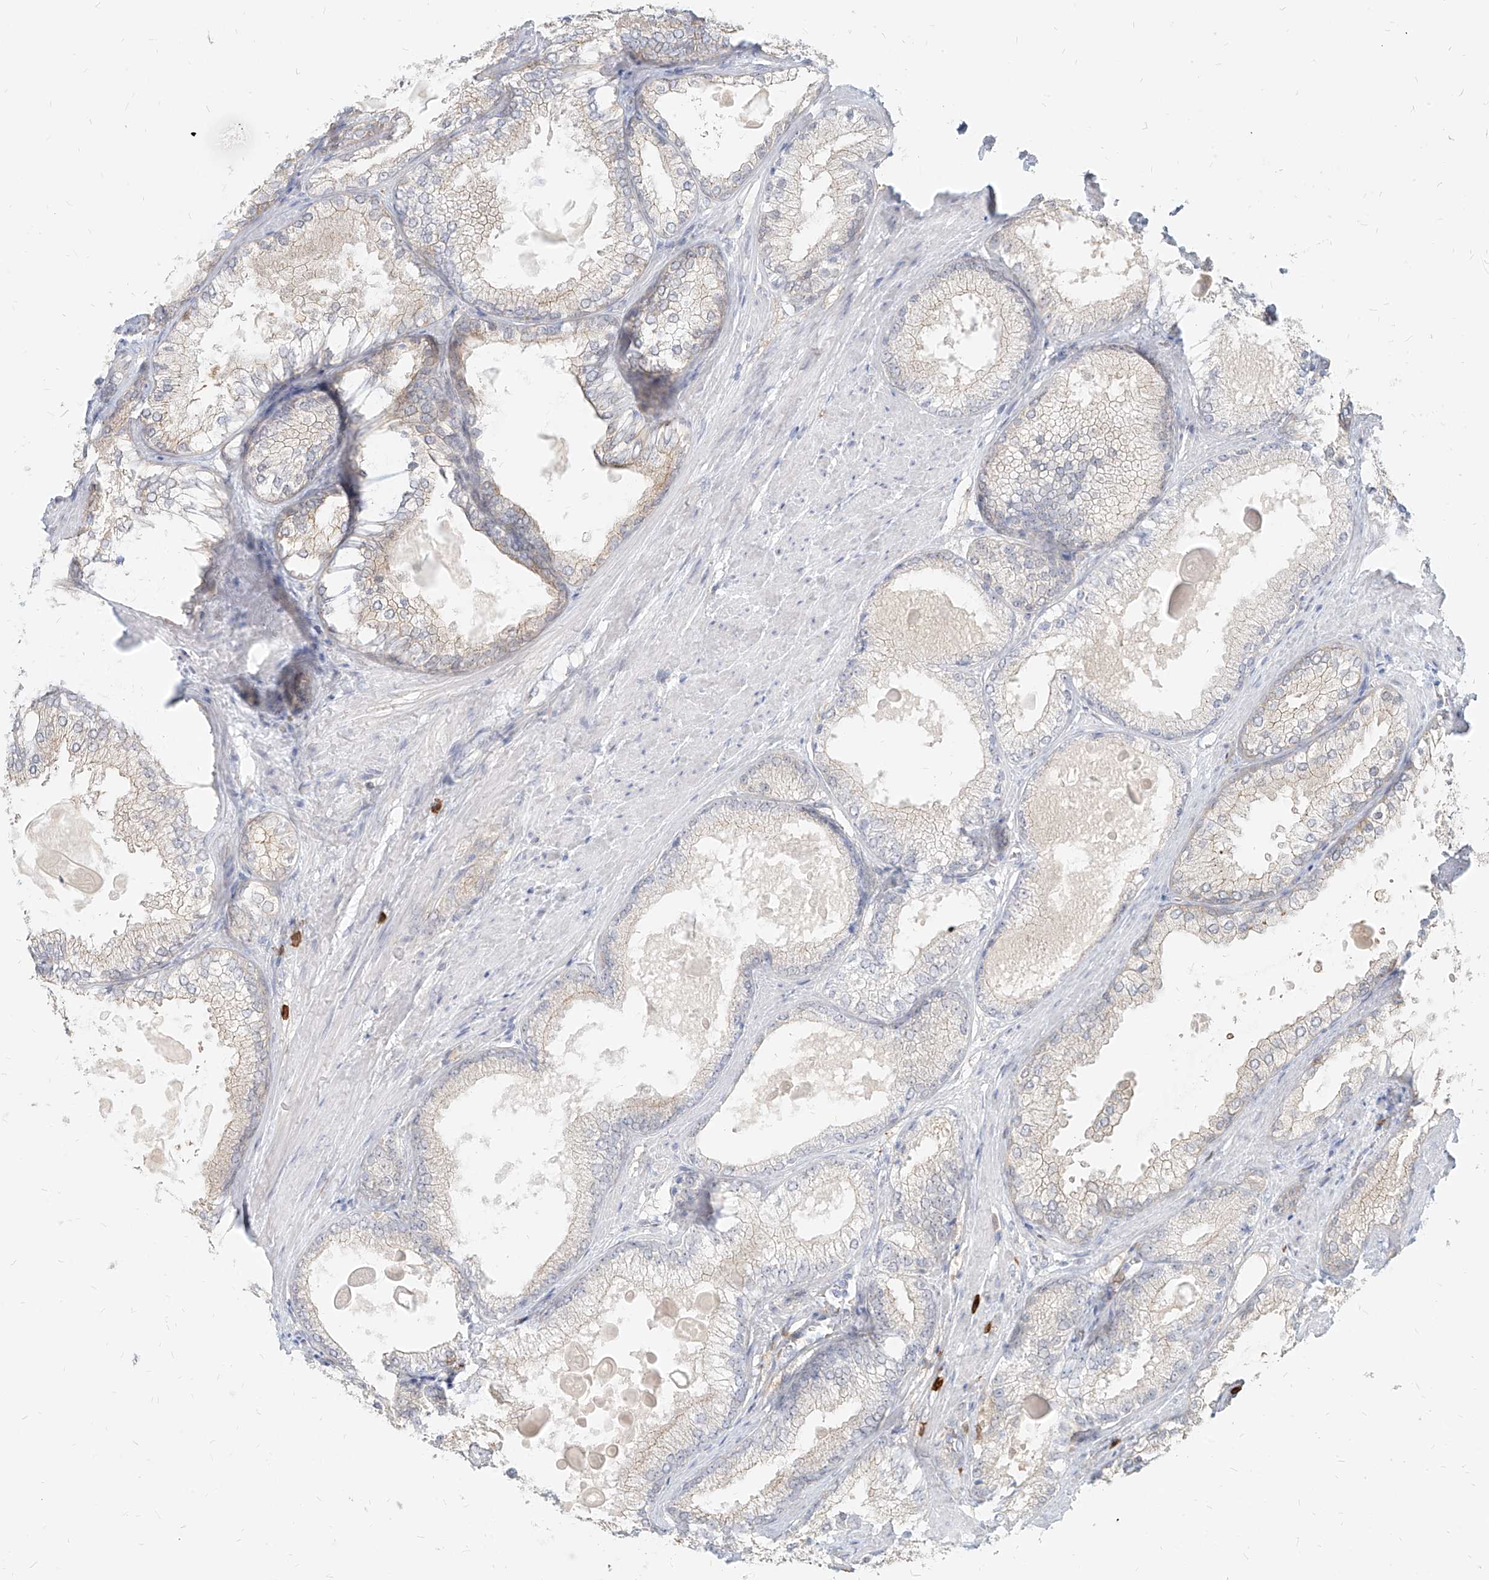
{"staining": {"intensity": "negative", "quantity": "none", "location": "none"}, "tissue": "prostate cancer", "cell_type": "Tumor cells", "image_type": "cancer", "snomed": [{"axis": "morphology", "description": "Adenocarcinoma, High grade"}, {"axis": "topography", "description": "Prostate"}], "caption": "This is an immunohistochemistry (IHC) photomicrograph of prostate cancer (adenocarcinoma (high-grade)). There is no expression in tumor cells.", "gene": "PGD", "patient": {"sex": "male", "age": 66}}